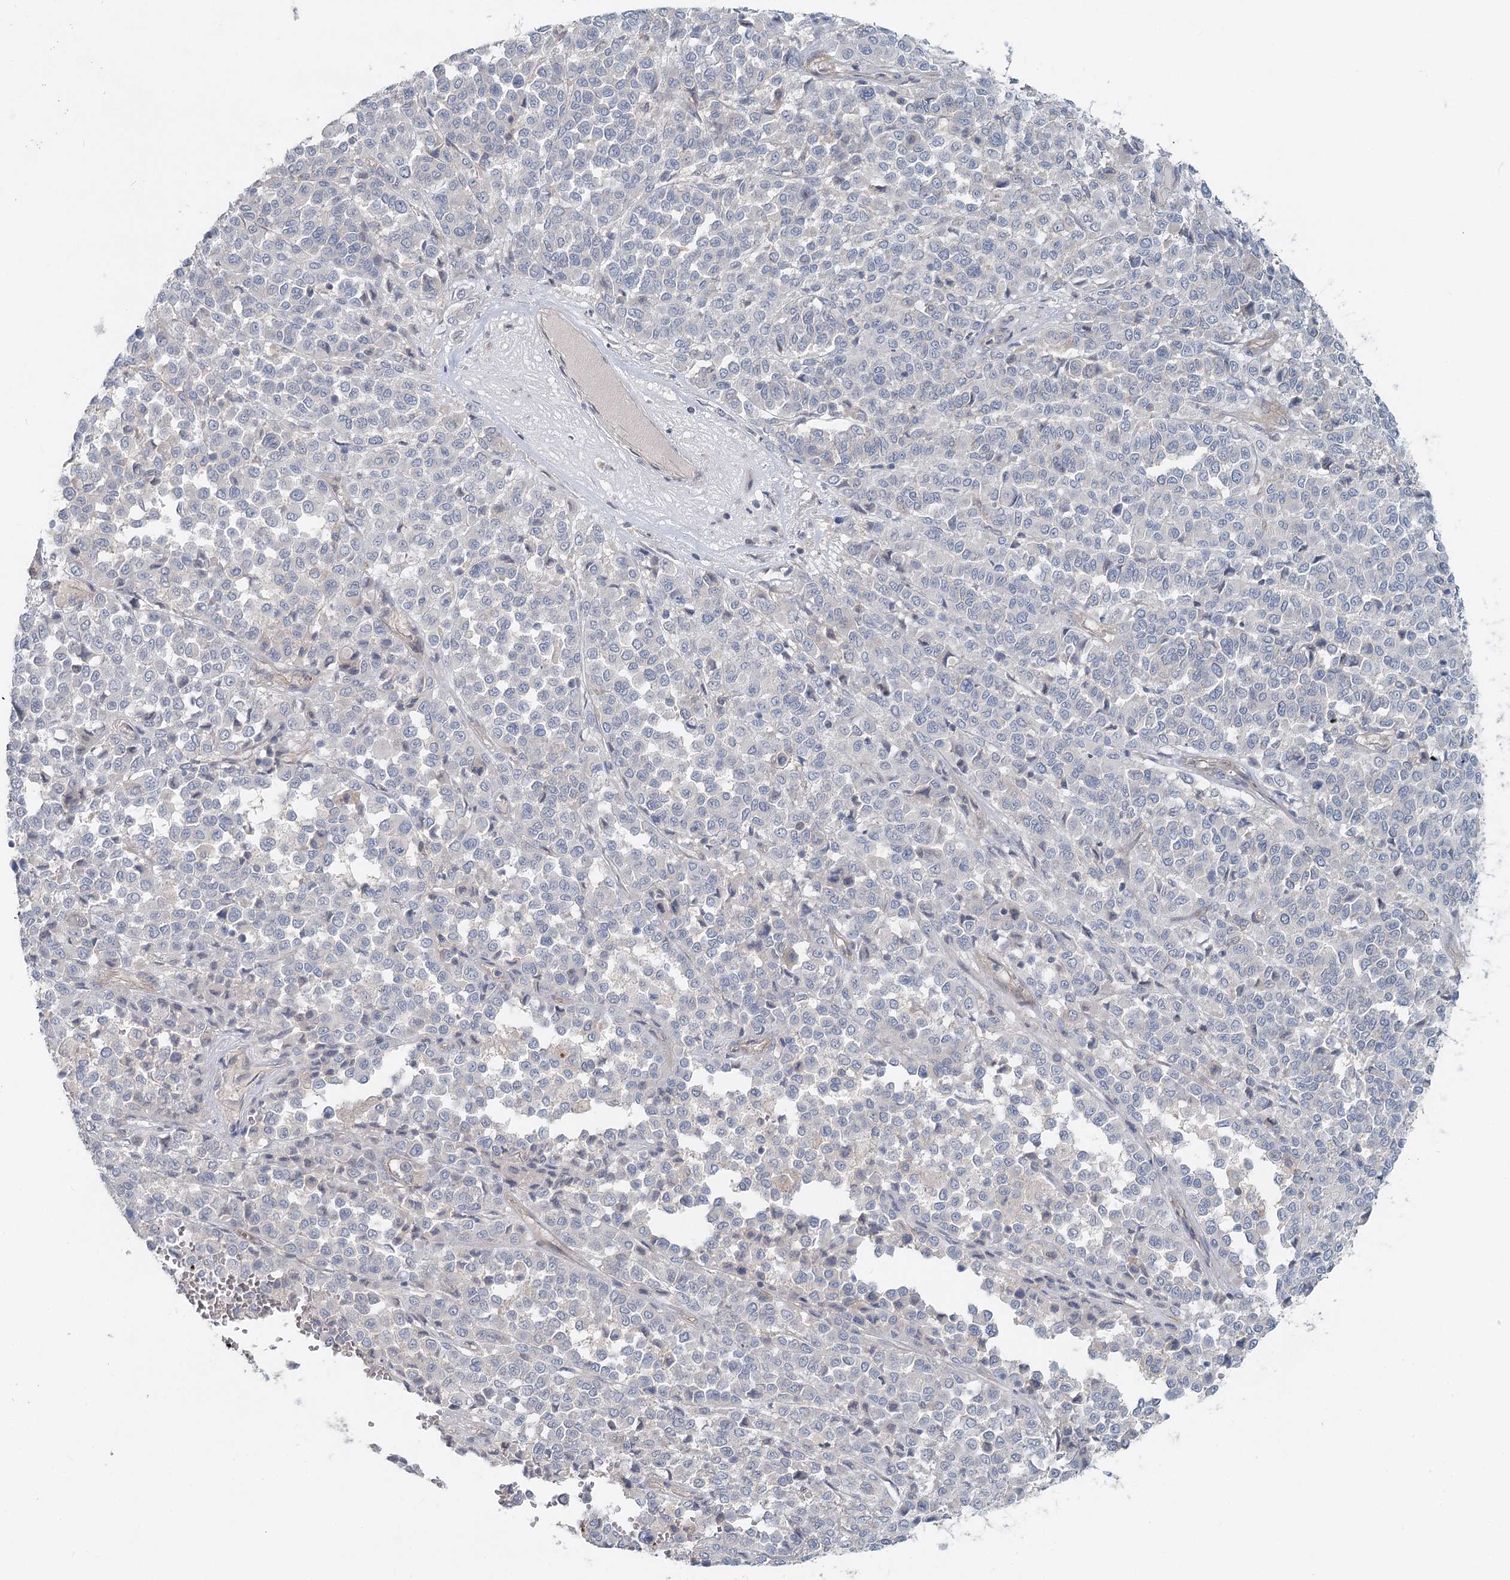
{"staining": {"intensity": "negative", "quantity": "none", "location": "none"}, "tissue": "melanoma", "cell_type": "Tumor cells", "image_type": "cancer", "snomed": [{"axis": "morphology", "description": "Malignant melanoma, Metastatic site"}, {"axis": "topography", "description": "Pancreas"}], "caption": "Micrograph shows no protein staining in tumor cells of malignant melanoma (metastatic site) tissue.", "gene": "DNMBP", "patient": {"sex": "female", "age": 30}}